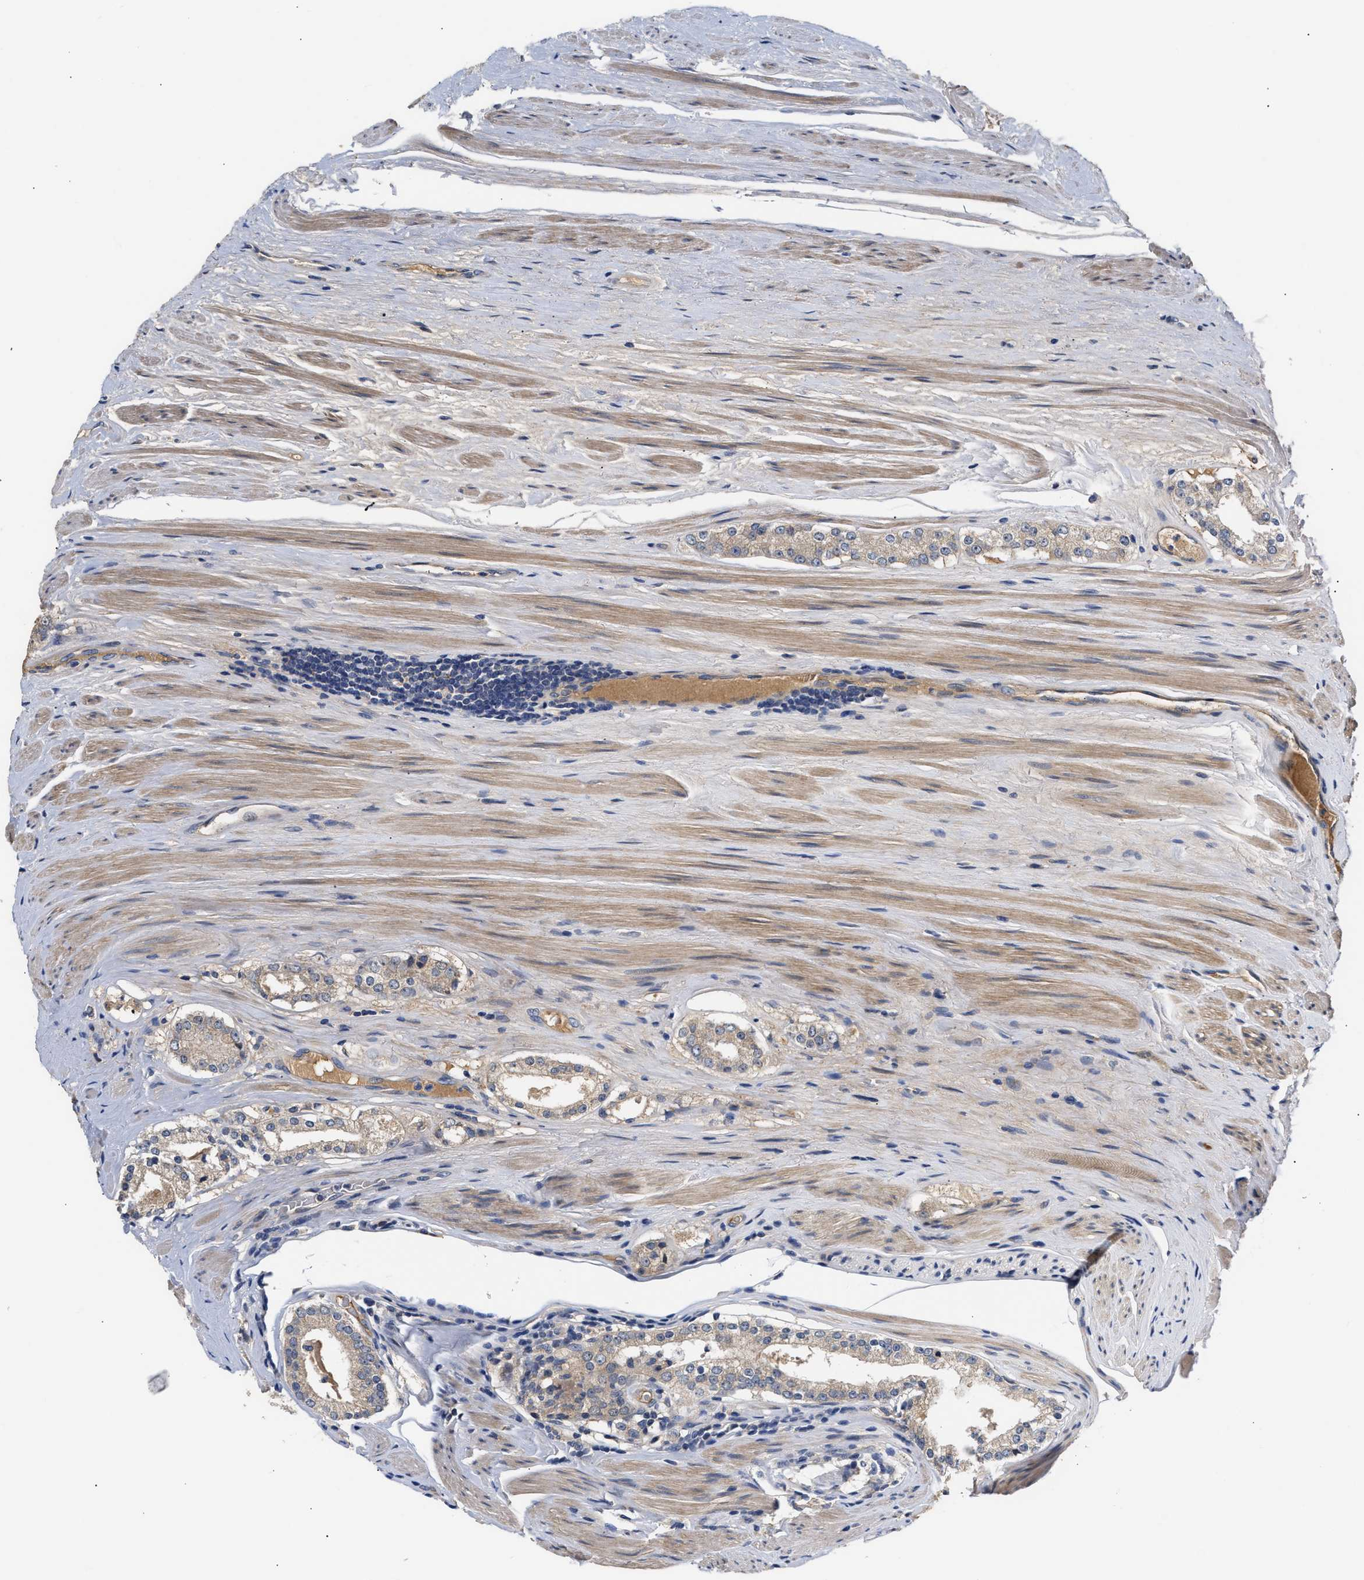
{"staining": {"intensity": "weak", "quantity": "<25%", "location": "cytoplasmic/membranous"}, "tissue": "prostate cancer", "cell_type": "Tumor cells", "image_type": "cancer", "snomed": [{"axis": "morphology", "description": "Adenocarcinoma, Low grade"}, {"axis": "topography", "description": "Prostate"}], "caption": "This is a photomicrograph of IHC staining of prostate cancer, which shows no positivity in tumor cells.", "gene": "KASH5", "patient": {"sex": "male", "age": 70}}